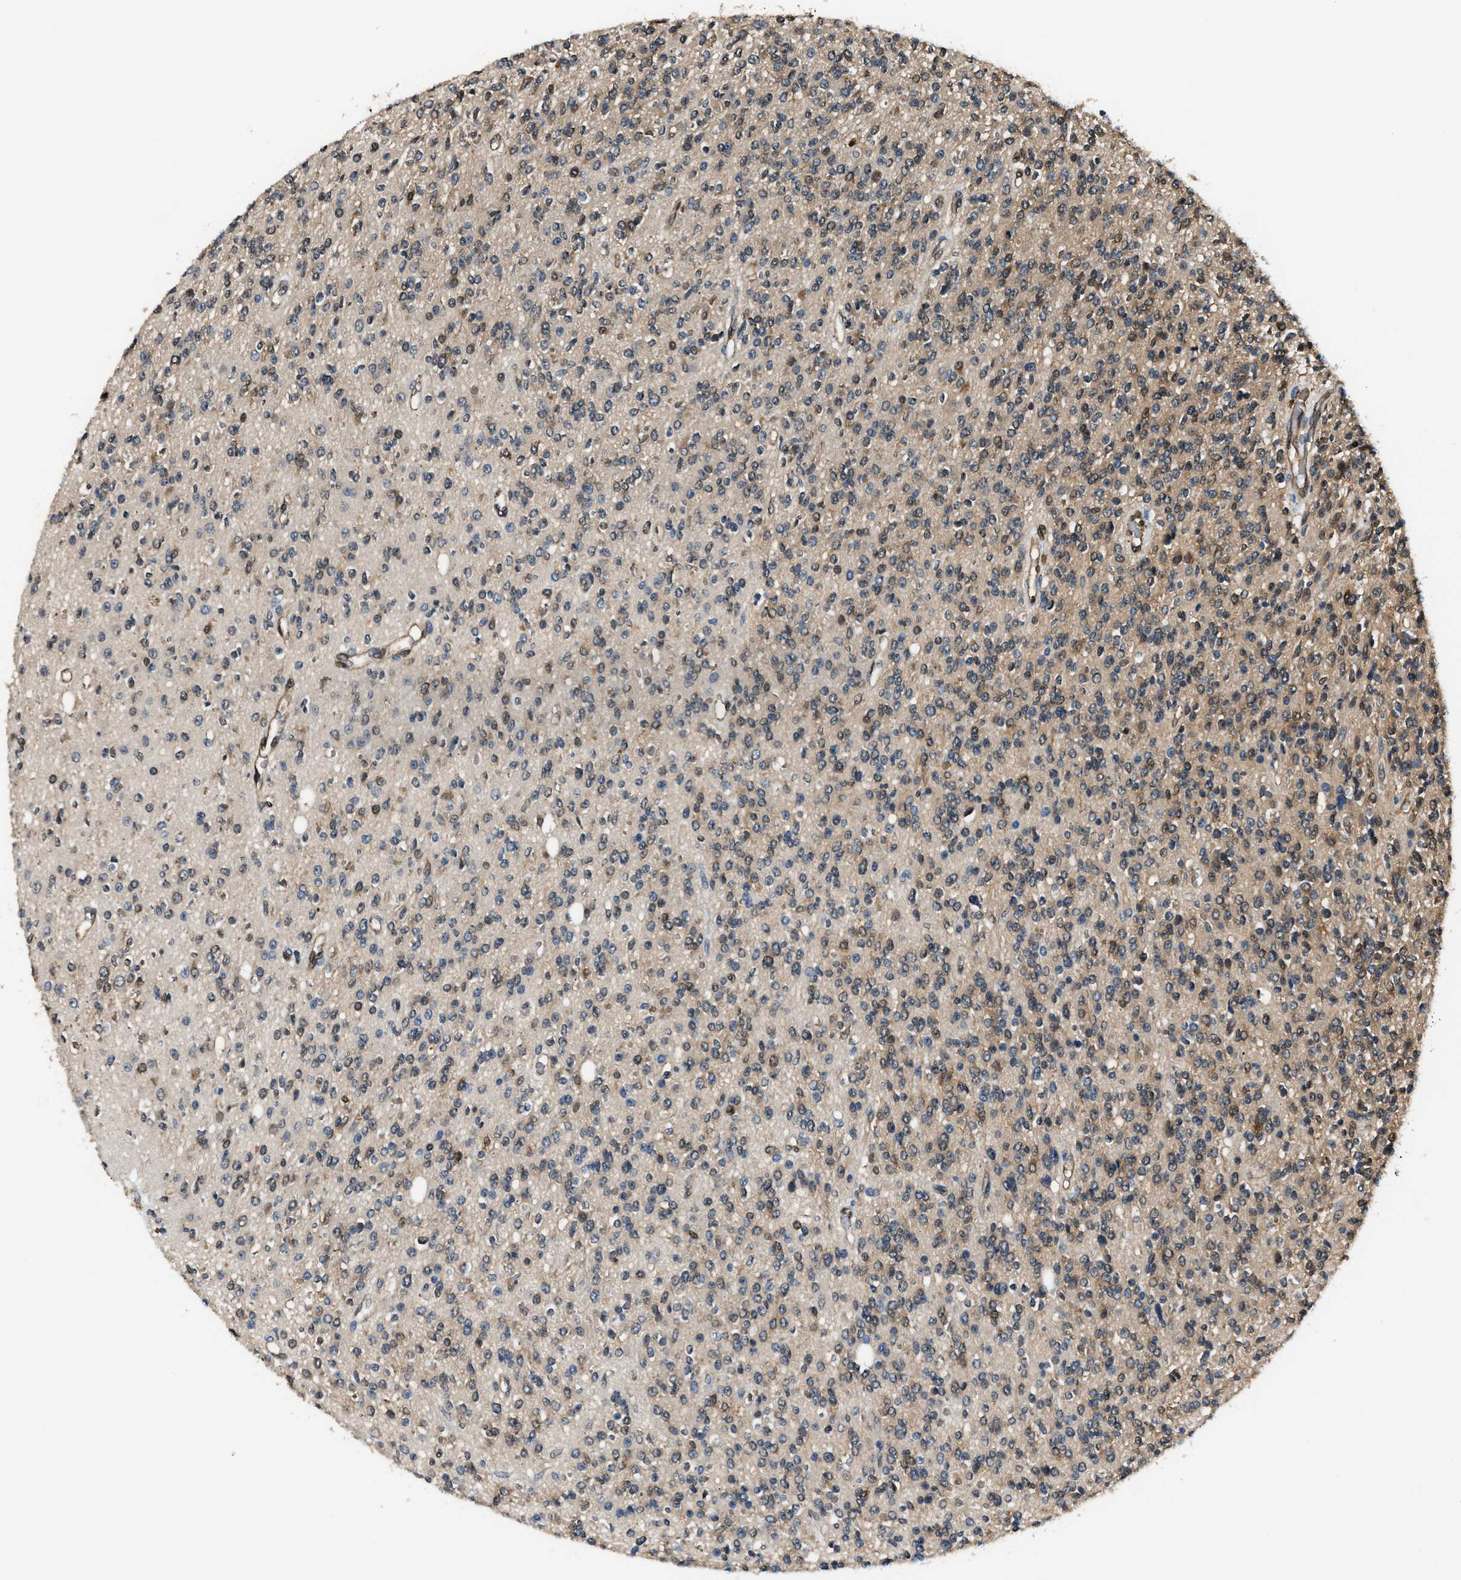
{"staining": {"intensity": "weak", "quantity": "25%-75%", "location": "cytoplasmic/membranous"}, "tissue": "glioma", "cell_type": "Tumor cells", "image_type": "cancer", "snomed": [{"axis": "morphology", "description": "Glioma, malignant, High grade"}, {"axis": "topography", "description": "Brain"}], "caption": "A brown stain highlights weak cytoplasmic/membranous staining of a protein in high-grade glioma (malignant) tumor cells.", "gene": "PPA1", "patient": {"sex": "male", "age": 34}}